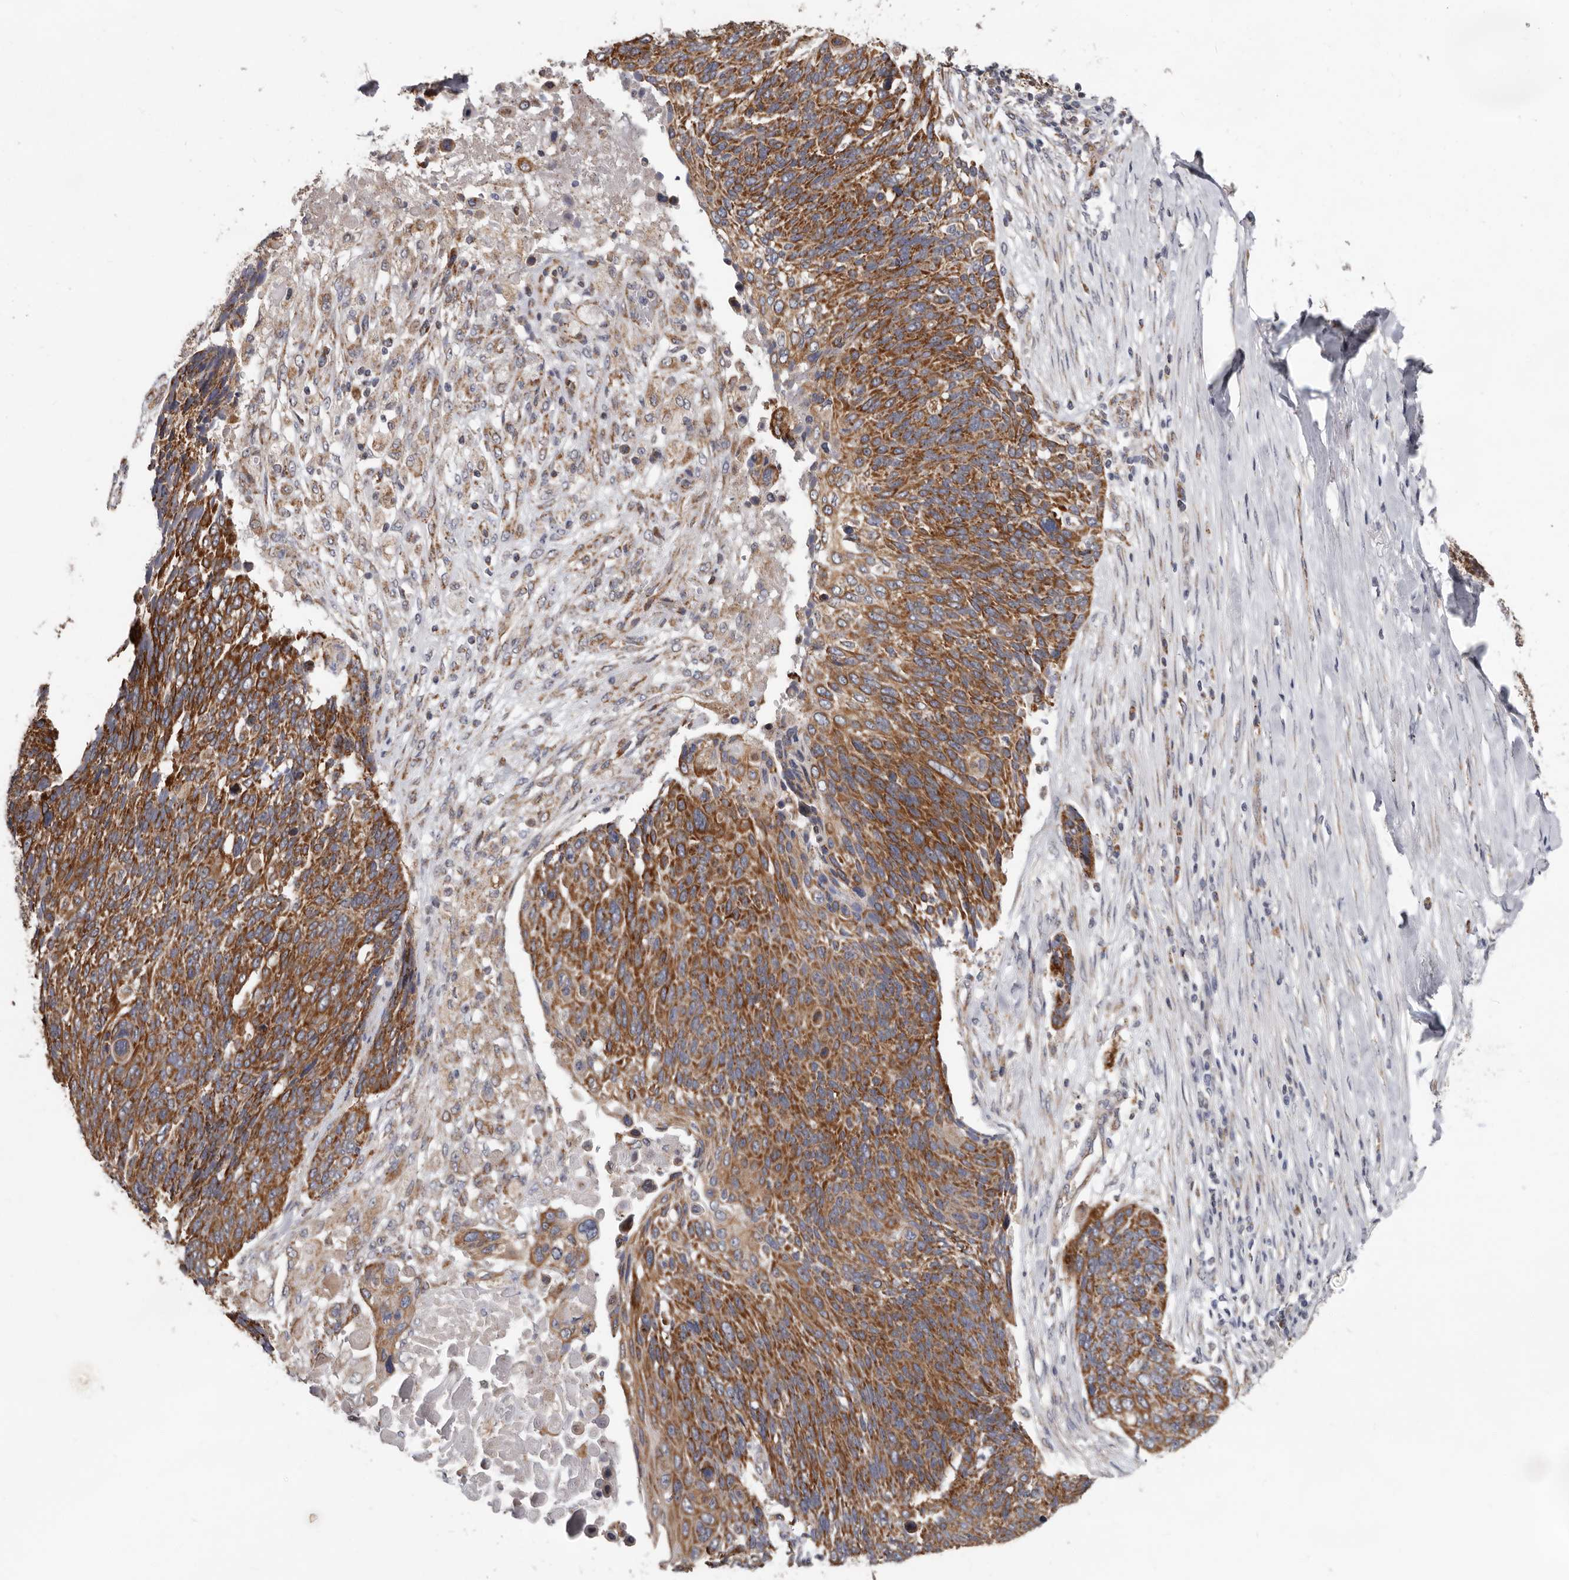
{"staining": {"intensity": "strong", "quantity": ">75%", "location": "cytoplasmic/membranous"}, "tissue": "lung cancer", "cell_type": "Tumor cells", "image_type": "cancer", "snomed": [{"axis": "morphology", "description": "Squamous cell carcinoma, NOS"}, {"axis": "topography", "description": "Lung"}], "caption": "Squamous cell carcinoma (lung) stained with immunohistochemistry demonstrates strong cytoplasmic/membranous positivity in about >75% of tumor cells.", "gene": "MRPL18", "patient": {"sex": "male", "age": 66}}